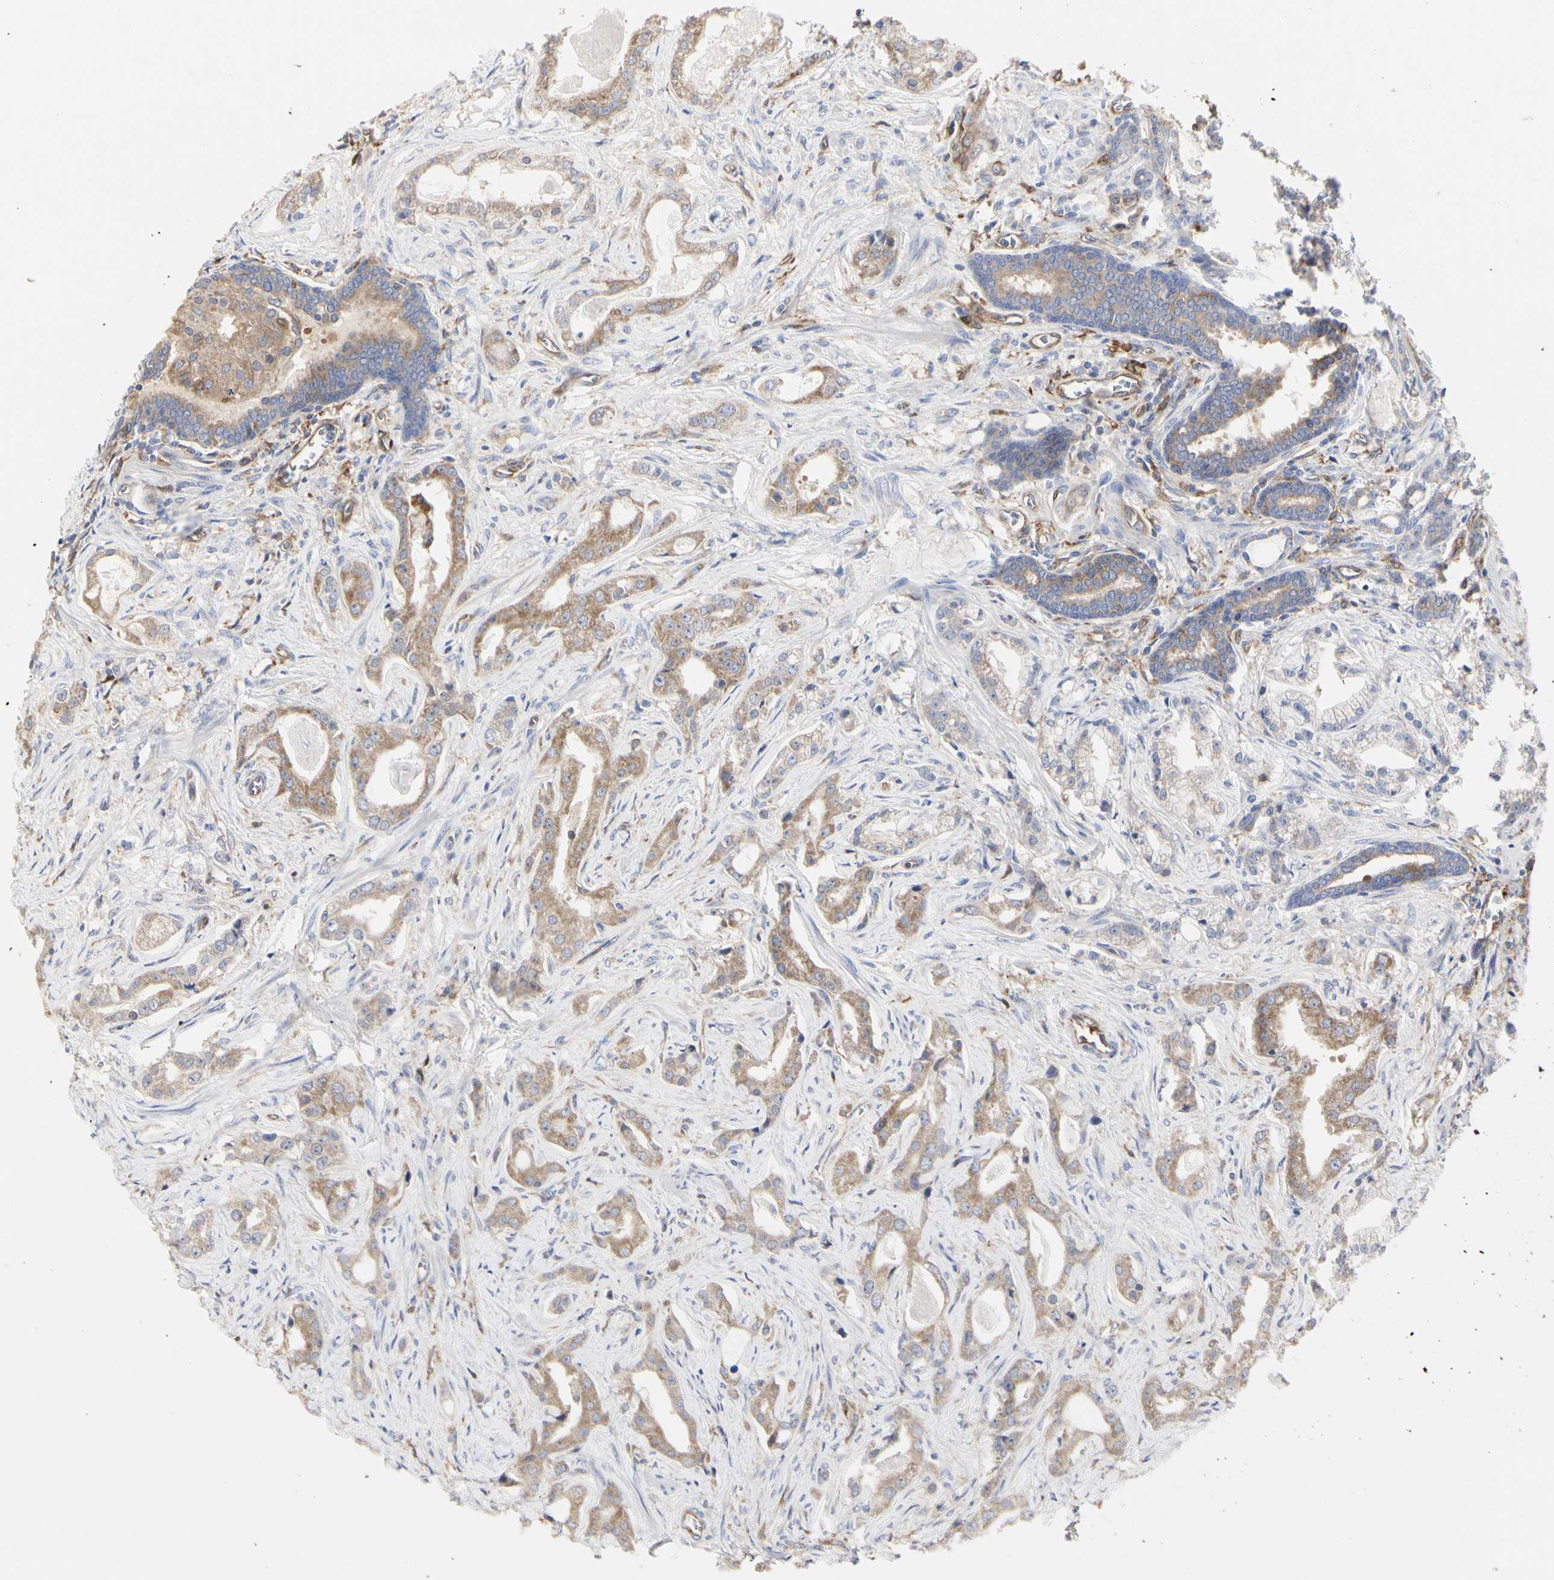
{"staining": {"intensity": "moderate", "quantity": ">75%", "location": "cytoplasmic/membranous"}, "tissue": "prostate cancer", "cell_type": "Tumor cells", "image_type": "cancer", "snomed": [{"axis": "morphology", "description": "Adenocarcinoma, Low grade"}, {"axis": "topography", "description": "Prostate"}], "caption": "Immunohistochemical staining of human prostate cancer (low-grade adenocarcinoma) demonstrates moderate cytoplasmic/membranous protein positivity in about >75% of tumor cells.", "gene": "C3orf52", "patient": {"sex": "male", "age": 59}}